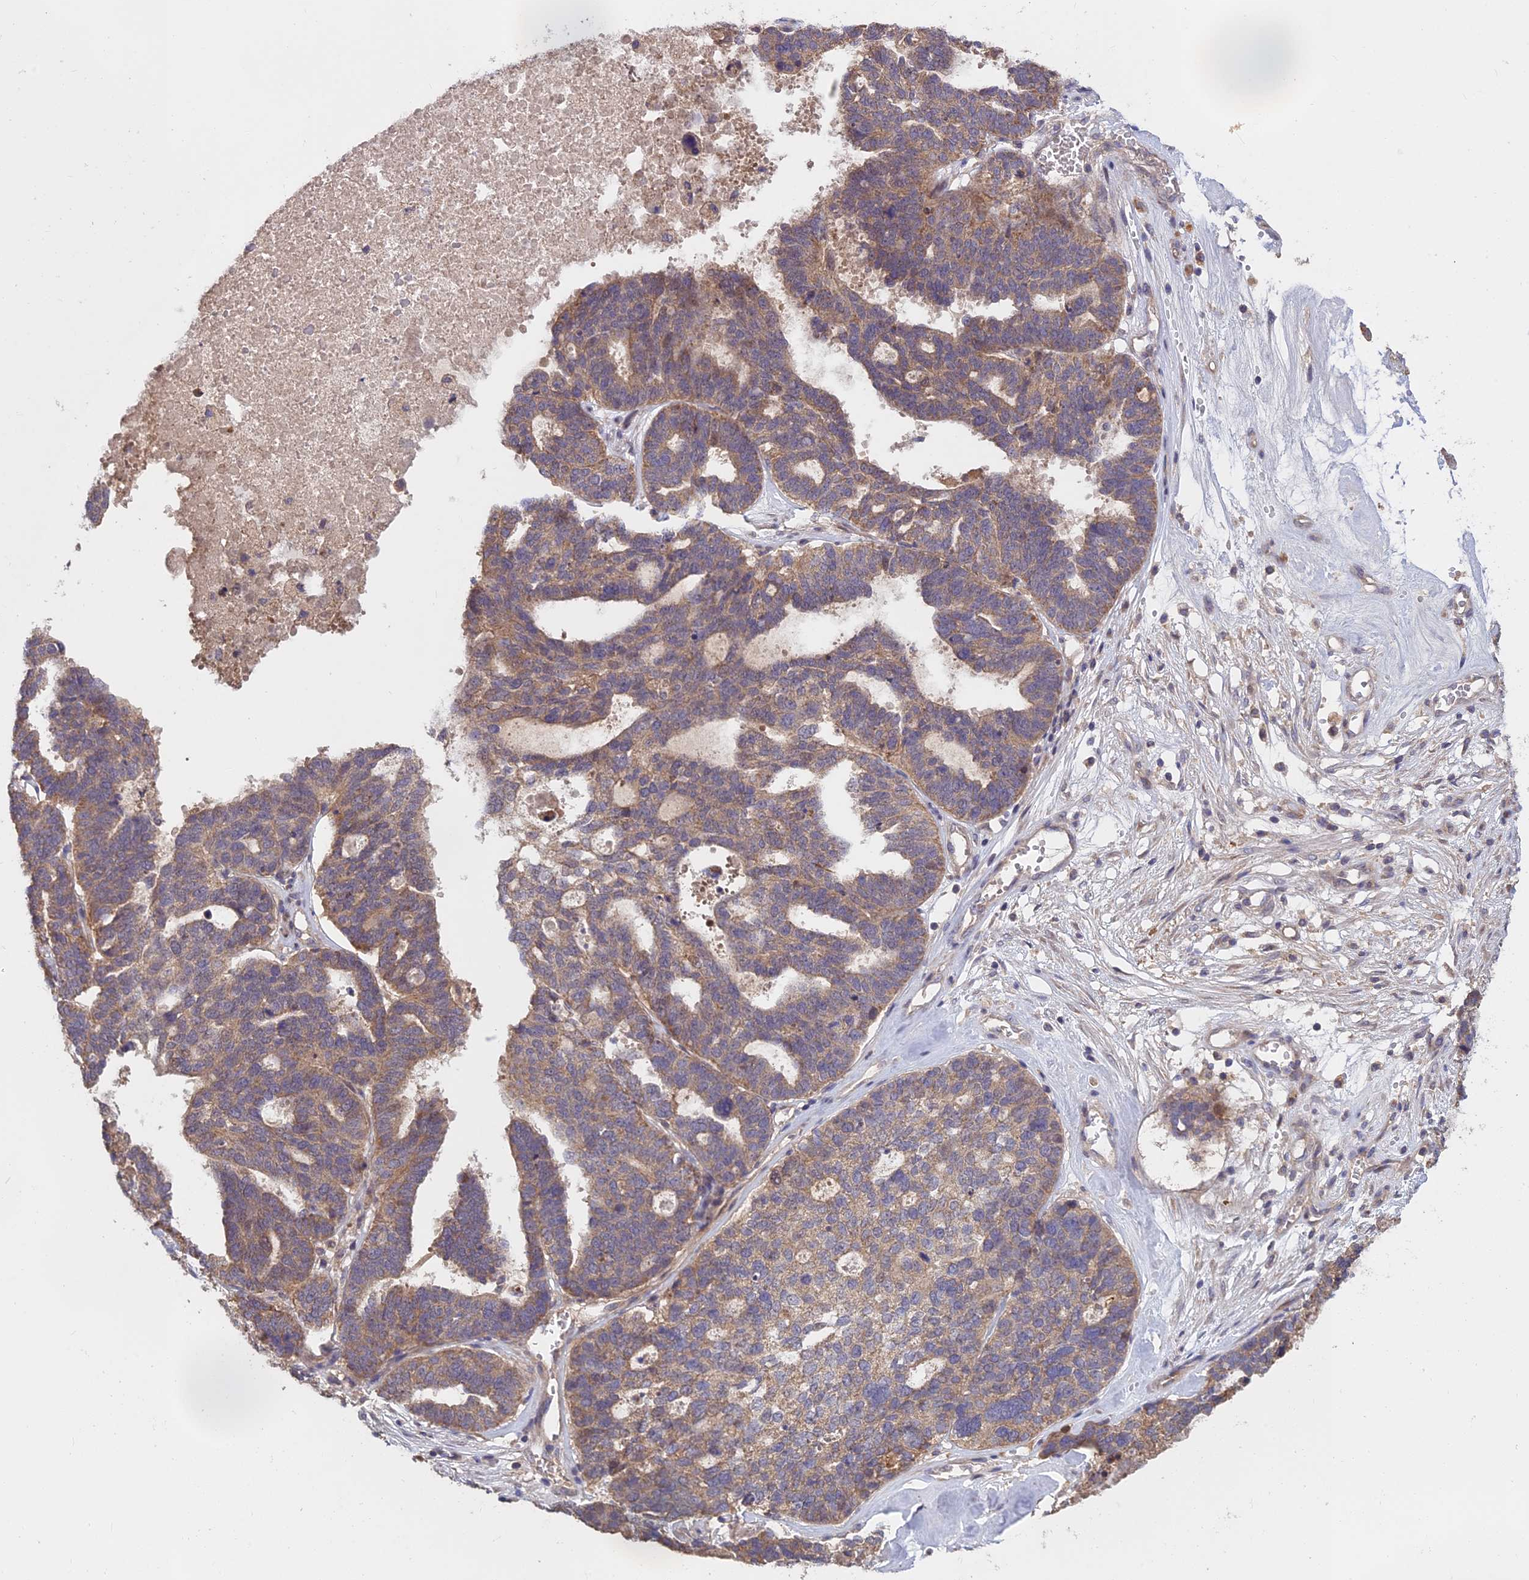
{"staining": {"intensity": "moderate", "quantity": ">75%", "location": "cytoplasmic/membranous"}, "tissue": "ovarian cancer", "cell_type": "Tumor cells", "image_type": "cancer", "snomed": [{"axis": "morphology", "description": "Cystadenocarcinoma, serous, NOS"}, {"axis": "topography", "description": "Ovary"}], "caption": "A high-resolution image shows immunohistochemistry staining of ovarian serous cystadenocarcinoma, which reveals moderate cytoplasmic/membranous expression in approximately >75% of tumor cells.", "gene": "SHISA5", "patient": {"sex": "female", "age": 59}}